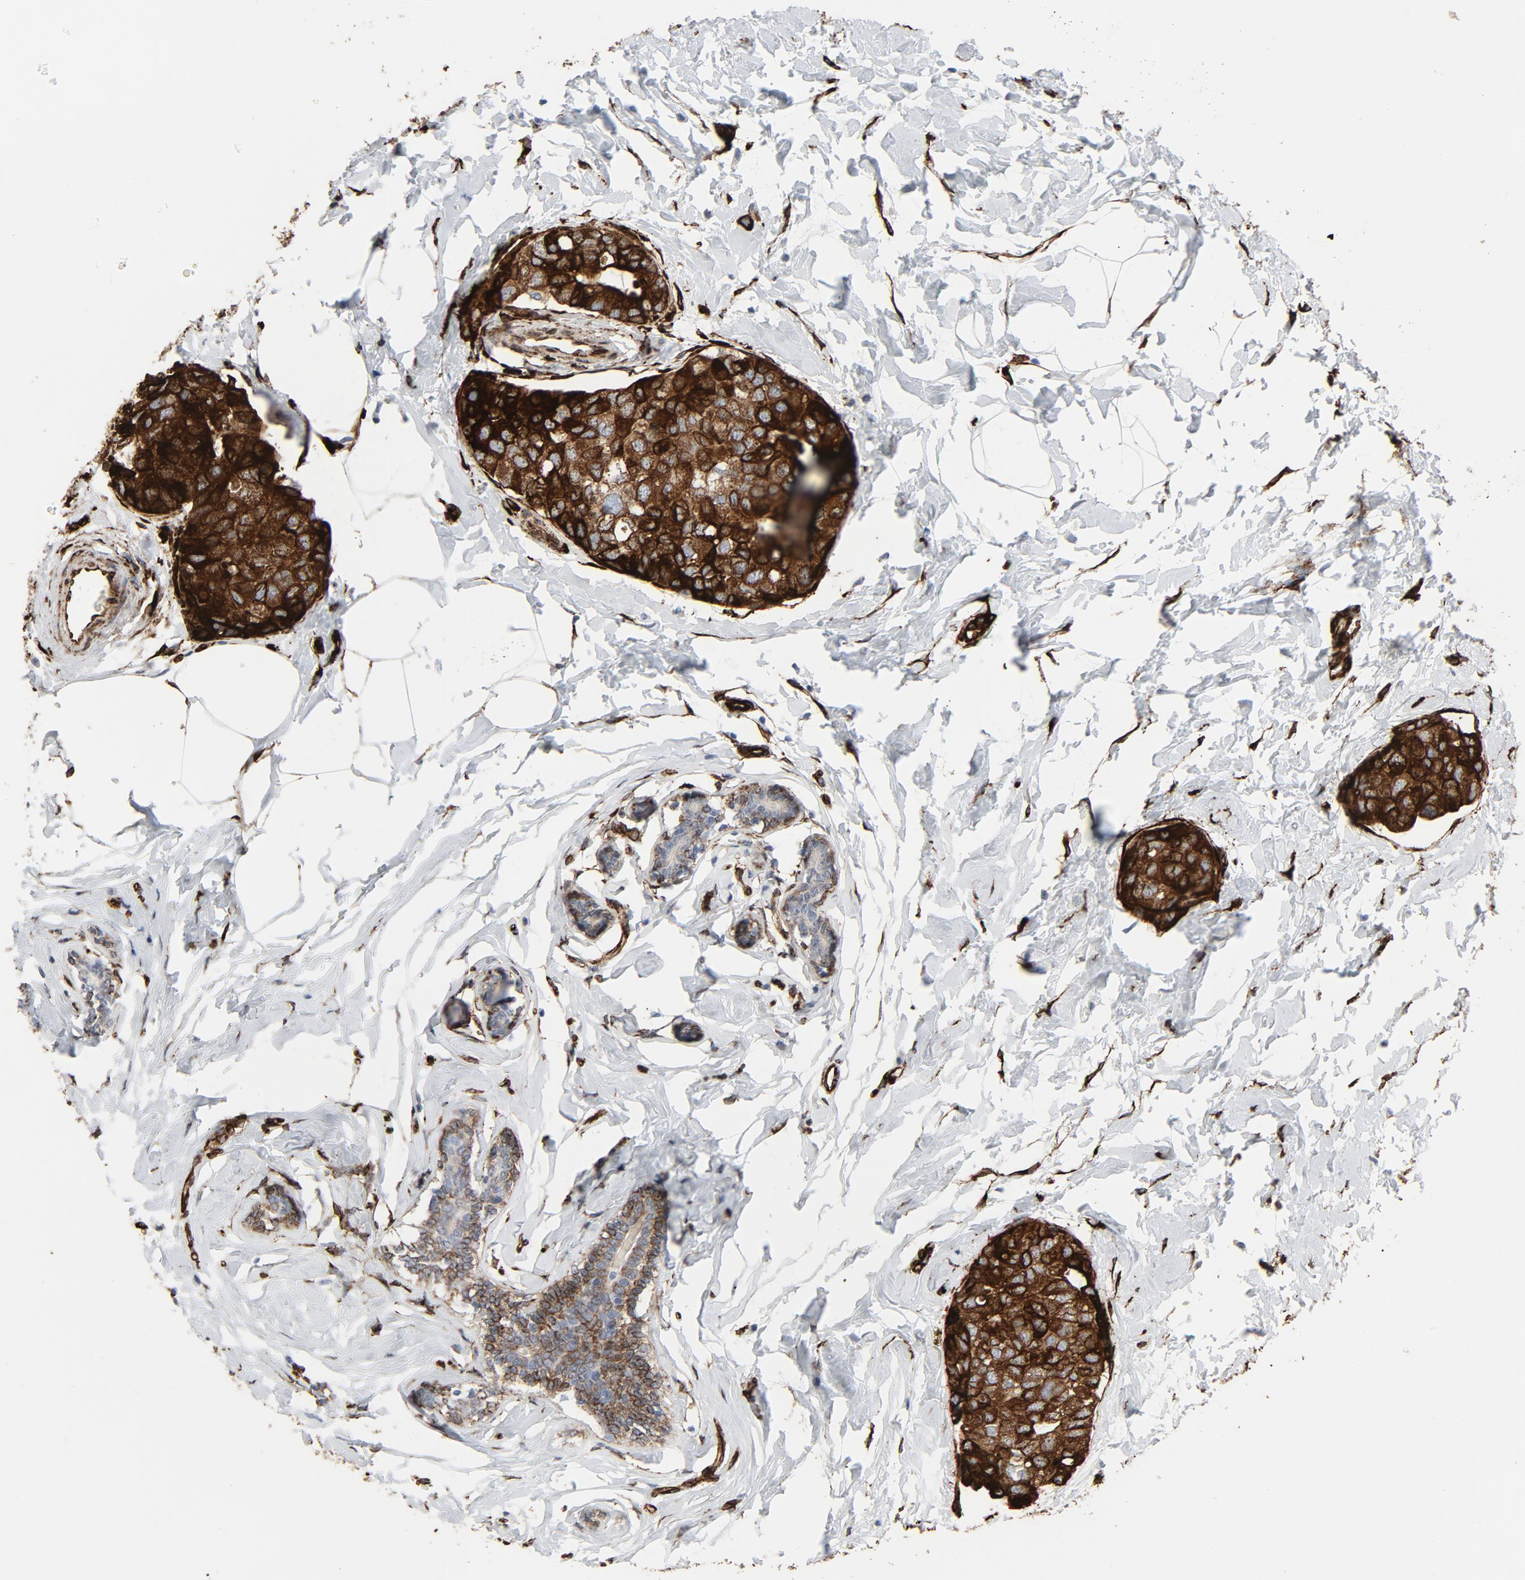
{"staining": {"intensity": "strong", "quantity": ">75%", "location": "cytoplasmic/membranous"}, "tissue": "breast cancer", "cell_type": "Tumor cells", "image_type": "cancer", "snomed": [{"axis": "morphology", "description": "Duct carcinoma"}, {"axis": "topography", "description": "Breast"}], "caption": "Tumor cells display high levels of strong cytoplasmic/membranous staining in about >75% of cells in human infiltrating ductal carcinoma (breast).", "gene": "SERPINH1", "patient": {"sex": "female", "age": 54}}